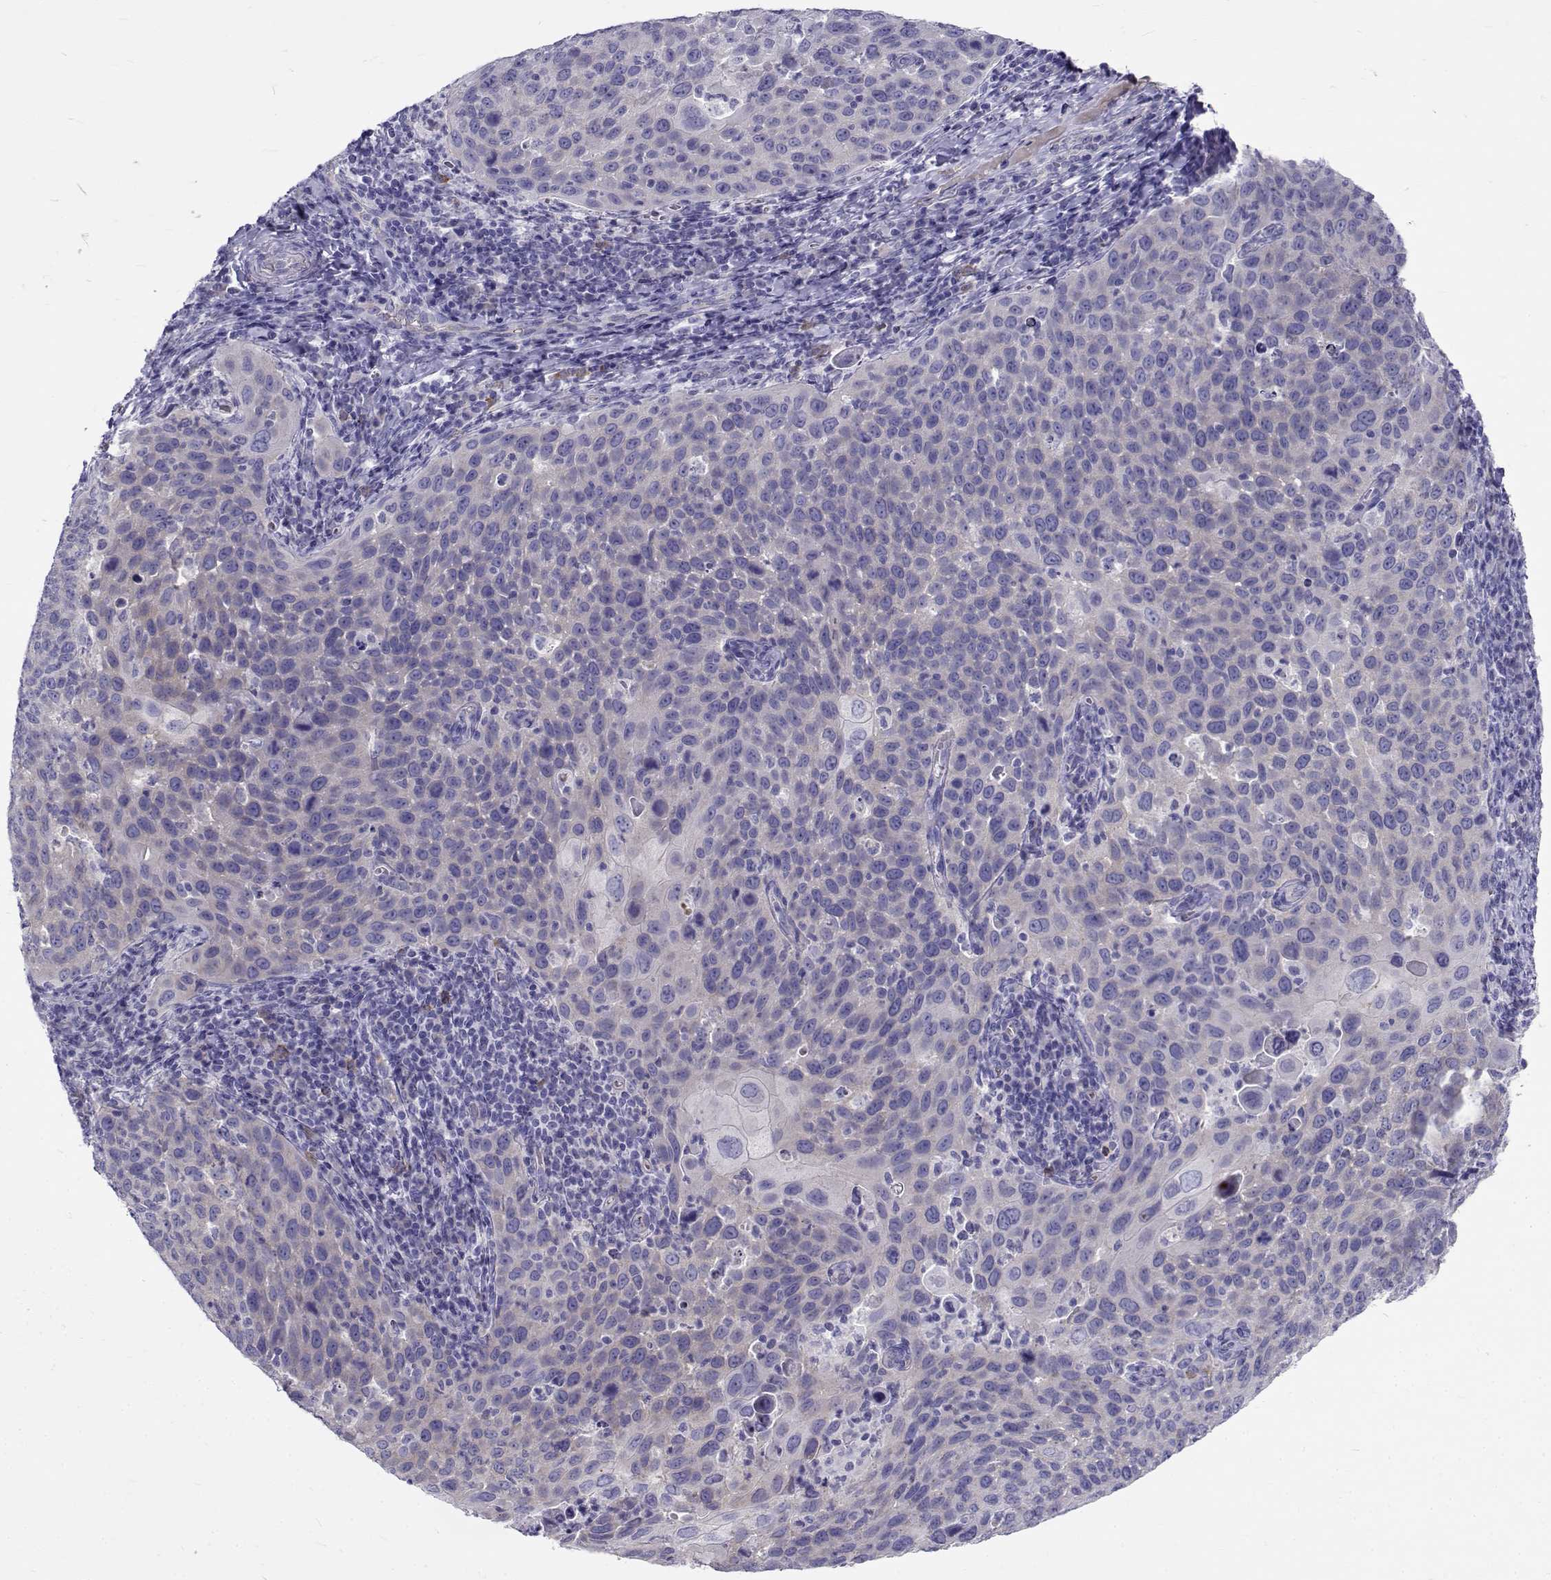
{"staining": {"intensity": "negative", "quantity": "none", "location": "none"}, "tissue": "cervical cancer", "cell_type": "Tumor cells", "image_type": "cancer", "snomed": [{"axis": "morphology", "description": "Squamous cell carcinoma, NOS"}, {"axis": "topography", "description": "Cervix"}], "caption": "Human squamous cell carcinoma (cervical) stained for a protein using immunohistochemistry (IHC) exhibits no expression in tumor cells.", "gene": "IGSF1", "patient": {"sex": "female", "age": 54}}